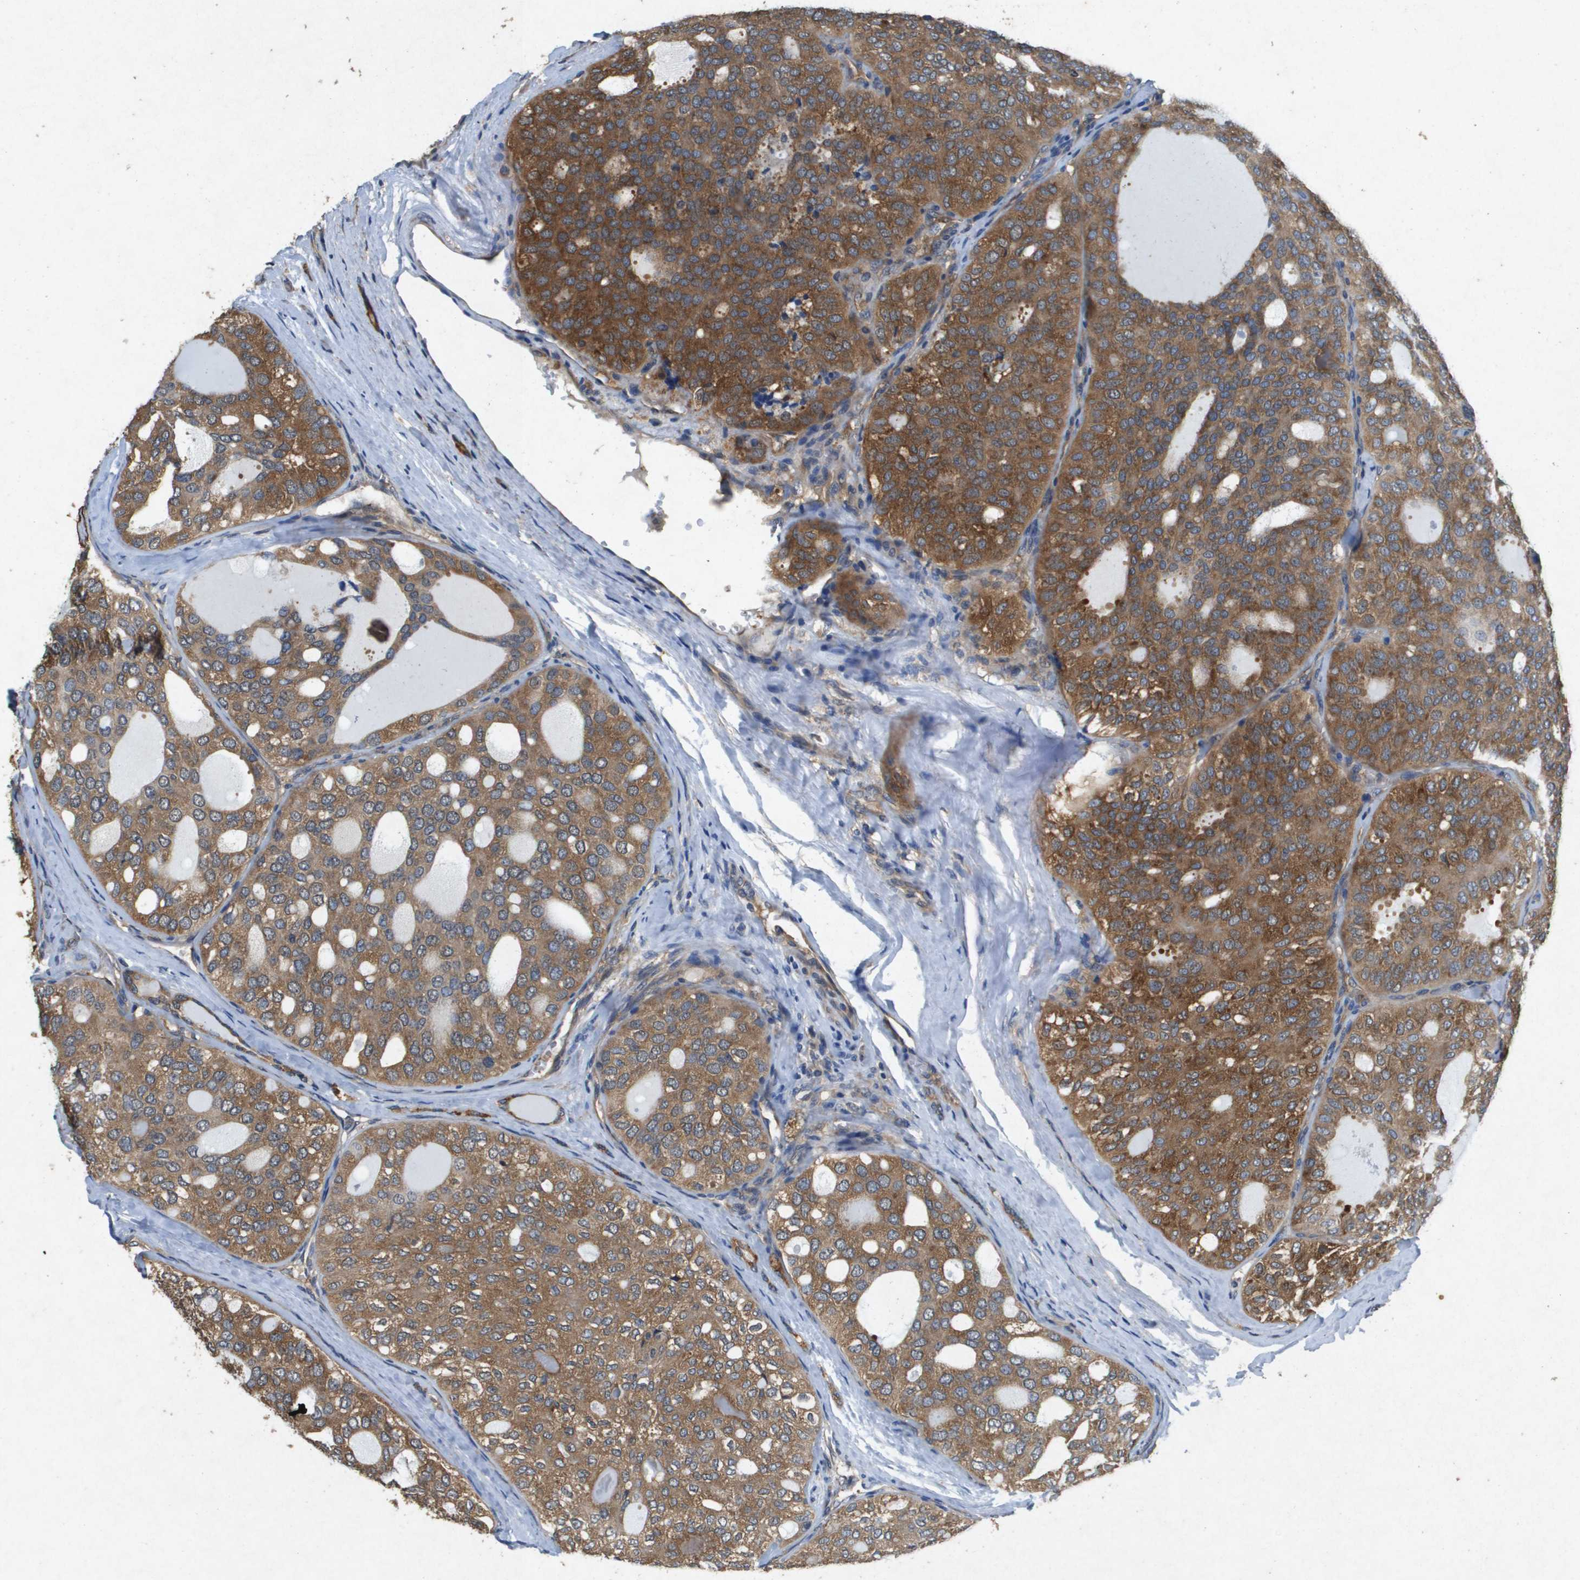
{"staining": {"intensity": "moderate", "quantity": ">75%", "location": "cytoplasmic/membranous"}, "tissue": "thyroid cancer", "cell_type": "Tumor cells", "image_type": "cancer", "snomed": [{"axis": "morphology", "description": "Follicular adenoma carcinoma, NOS"}, {"axis": "topography", "description": "Thyroid gland"}], "caption": "Tumor cells reveal medium levels of moderate cytoplasmic/membranous staining in about >75% of cells in thyroid follicular adenoma carcinoma. The staining was performed using DAB (3,3'-diaminobenzidine), with brown indicating positive protein expression. Nuclei are stained blue with hematoxylin.", "gene": "PTPRT", "patient": {"sex": "male", "age": 75}}